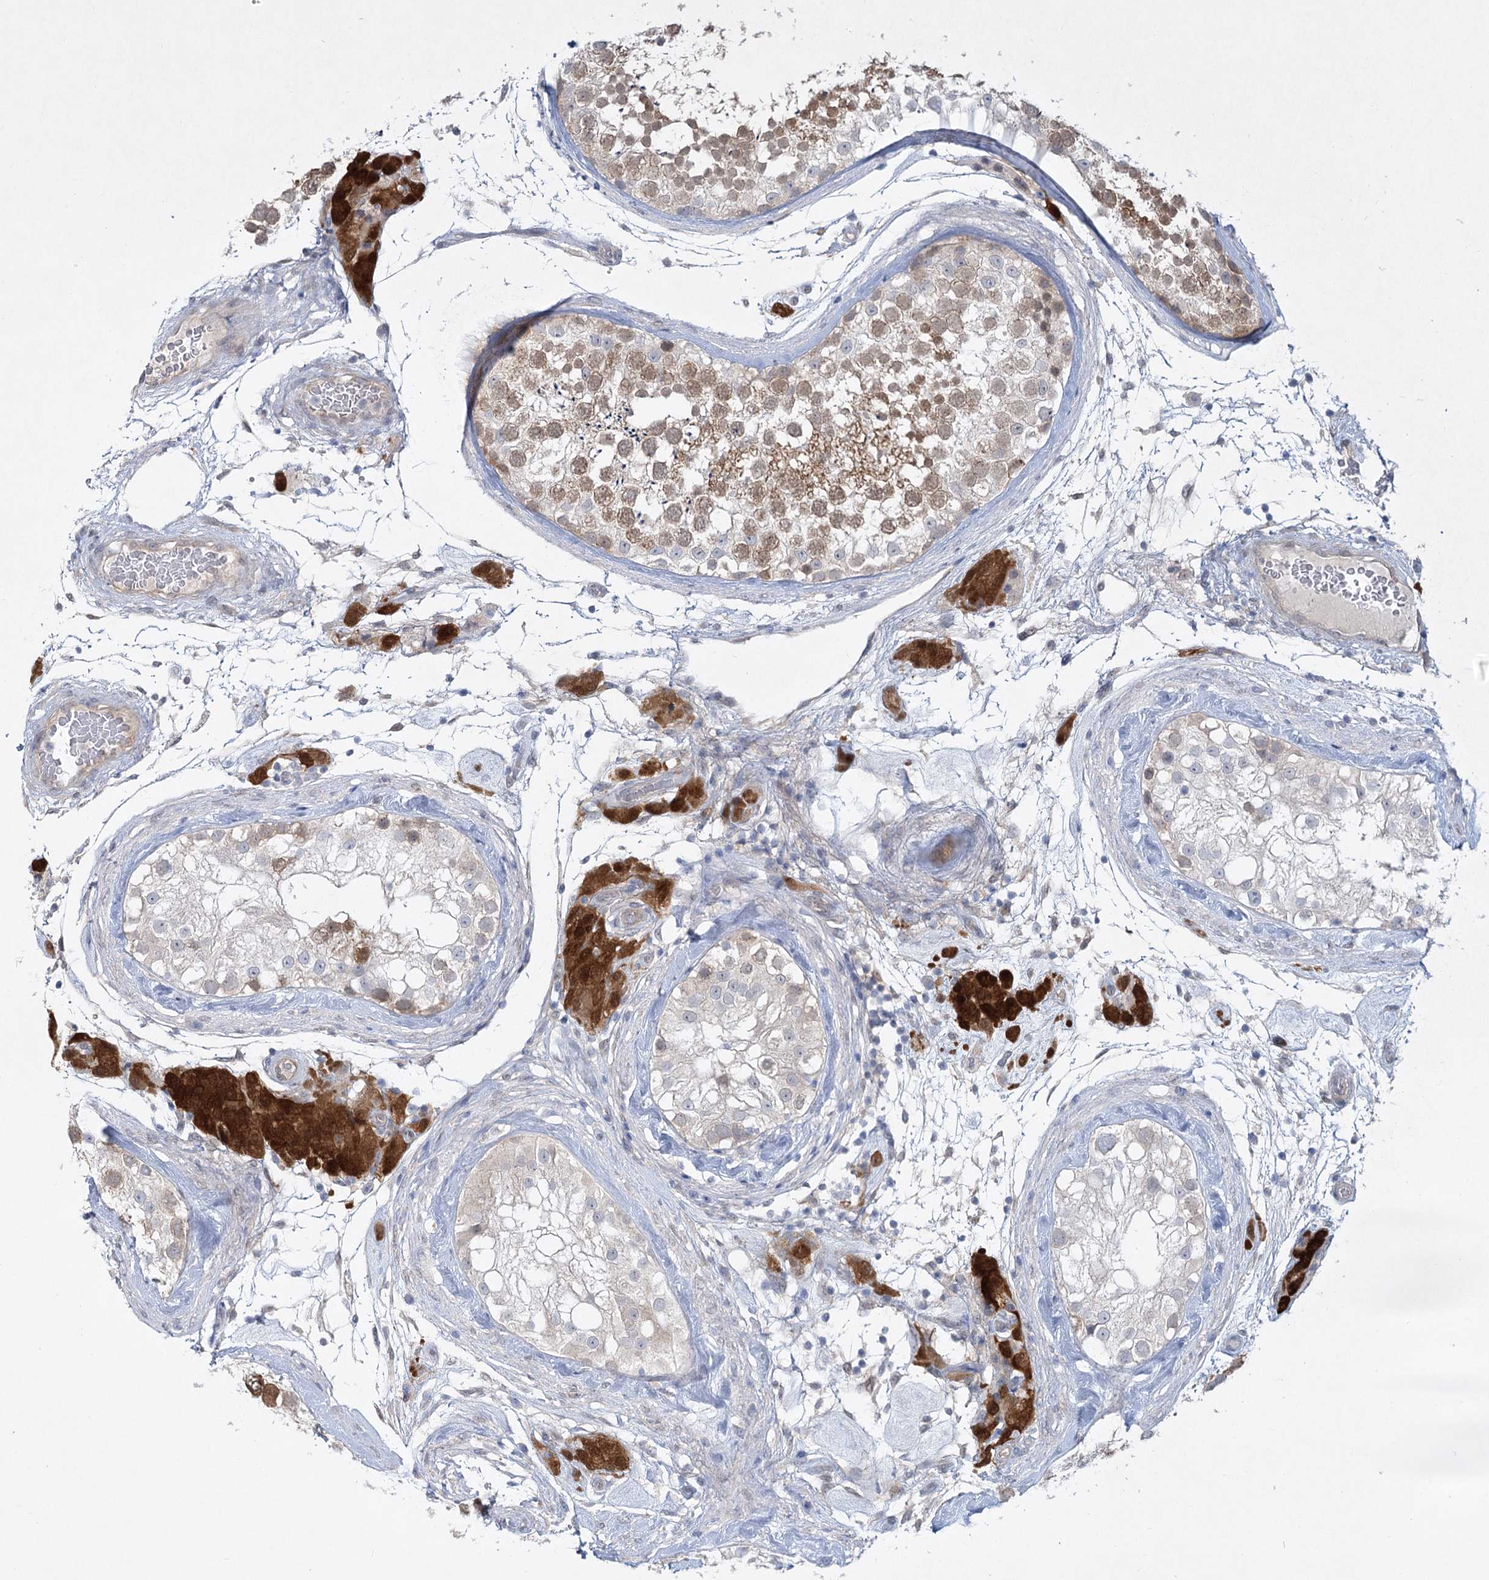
{"staining": {"intensity": "moderate", "quantity": "<25%", "location": "cytoplasmic/membranous,nuclear"}, "tissue": "testis", "cell_type": "Cells in seminiferous ducts", "image_type": "normal", "snomed": [{"axis": "morphology", "description": "Normal tissue, NOS"}, {"axis": "topography", "description": "Testis"}], "caption": "The photomicrograph displays a brown stain indicating the presence of a protein in the cytoplasmic/membranous,nuclear of cells in seminiferous ducts in testis.", "gene": "AAMDC", "patient": {"sex": "male", "age": 46}}